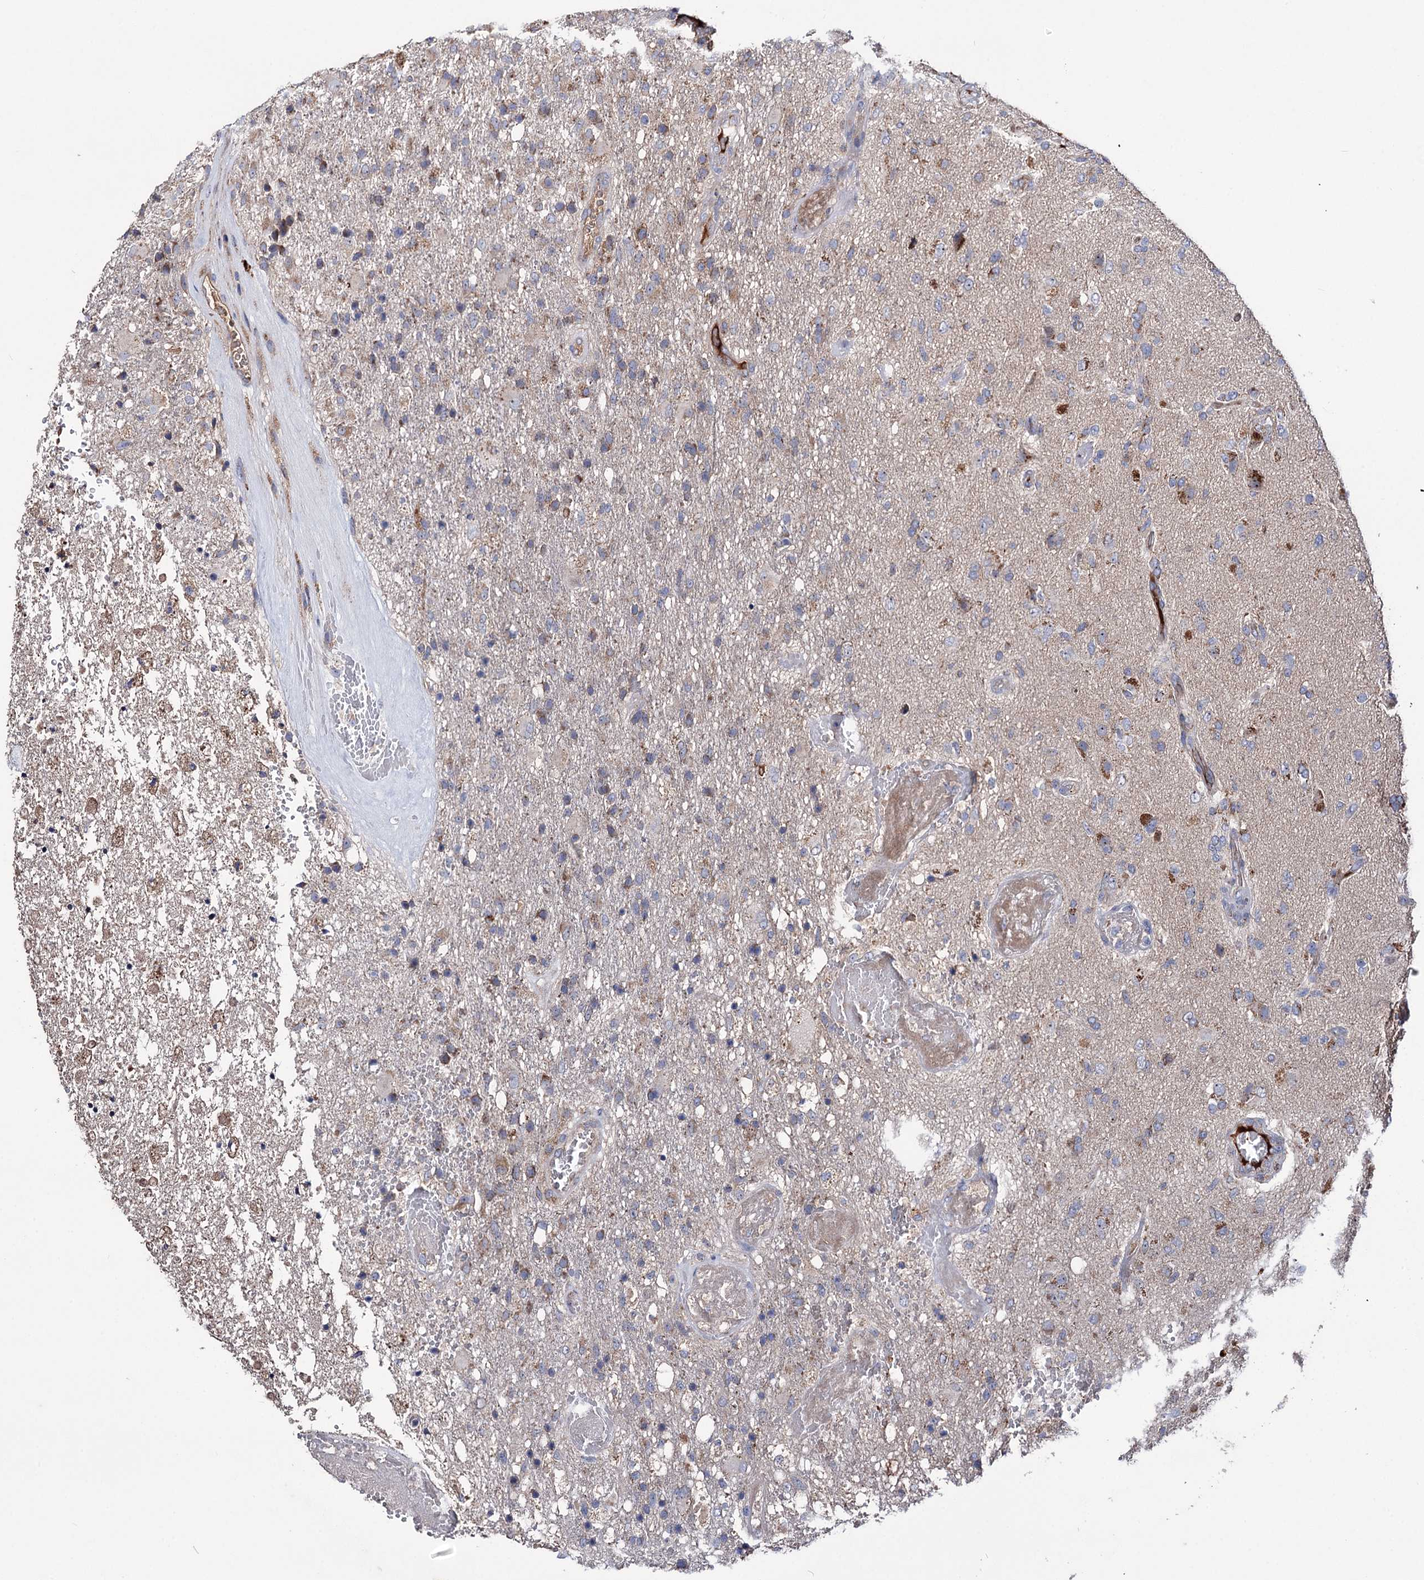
{"staining": {"intensity": "weak", "quantity": "<25%", "location": "cytoplasmic/membranous"}, "tissue": "glioma", "cell_type": "Tumor cells", "image_type": "cancer", "snomed": [{"axis": "morphology", "description": "Glioma, malignant, High grade"}, {"axis": "topography", "description": "Brain"}], "caption": "Protein analysis of high-grade glioma (malignant) reveals no significant positivity in tumor cells.", "gene": "CLPB", "patient": {"sex": "female", "age": 74}}